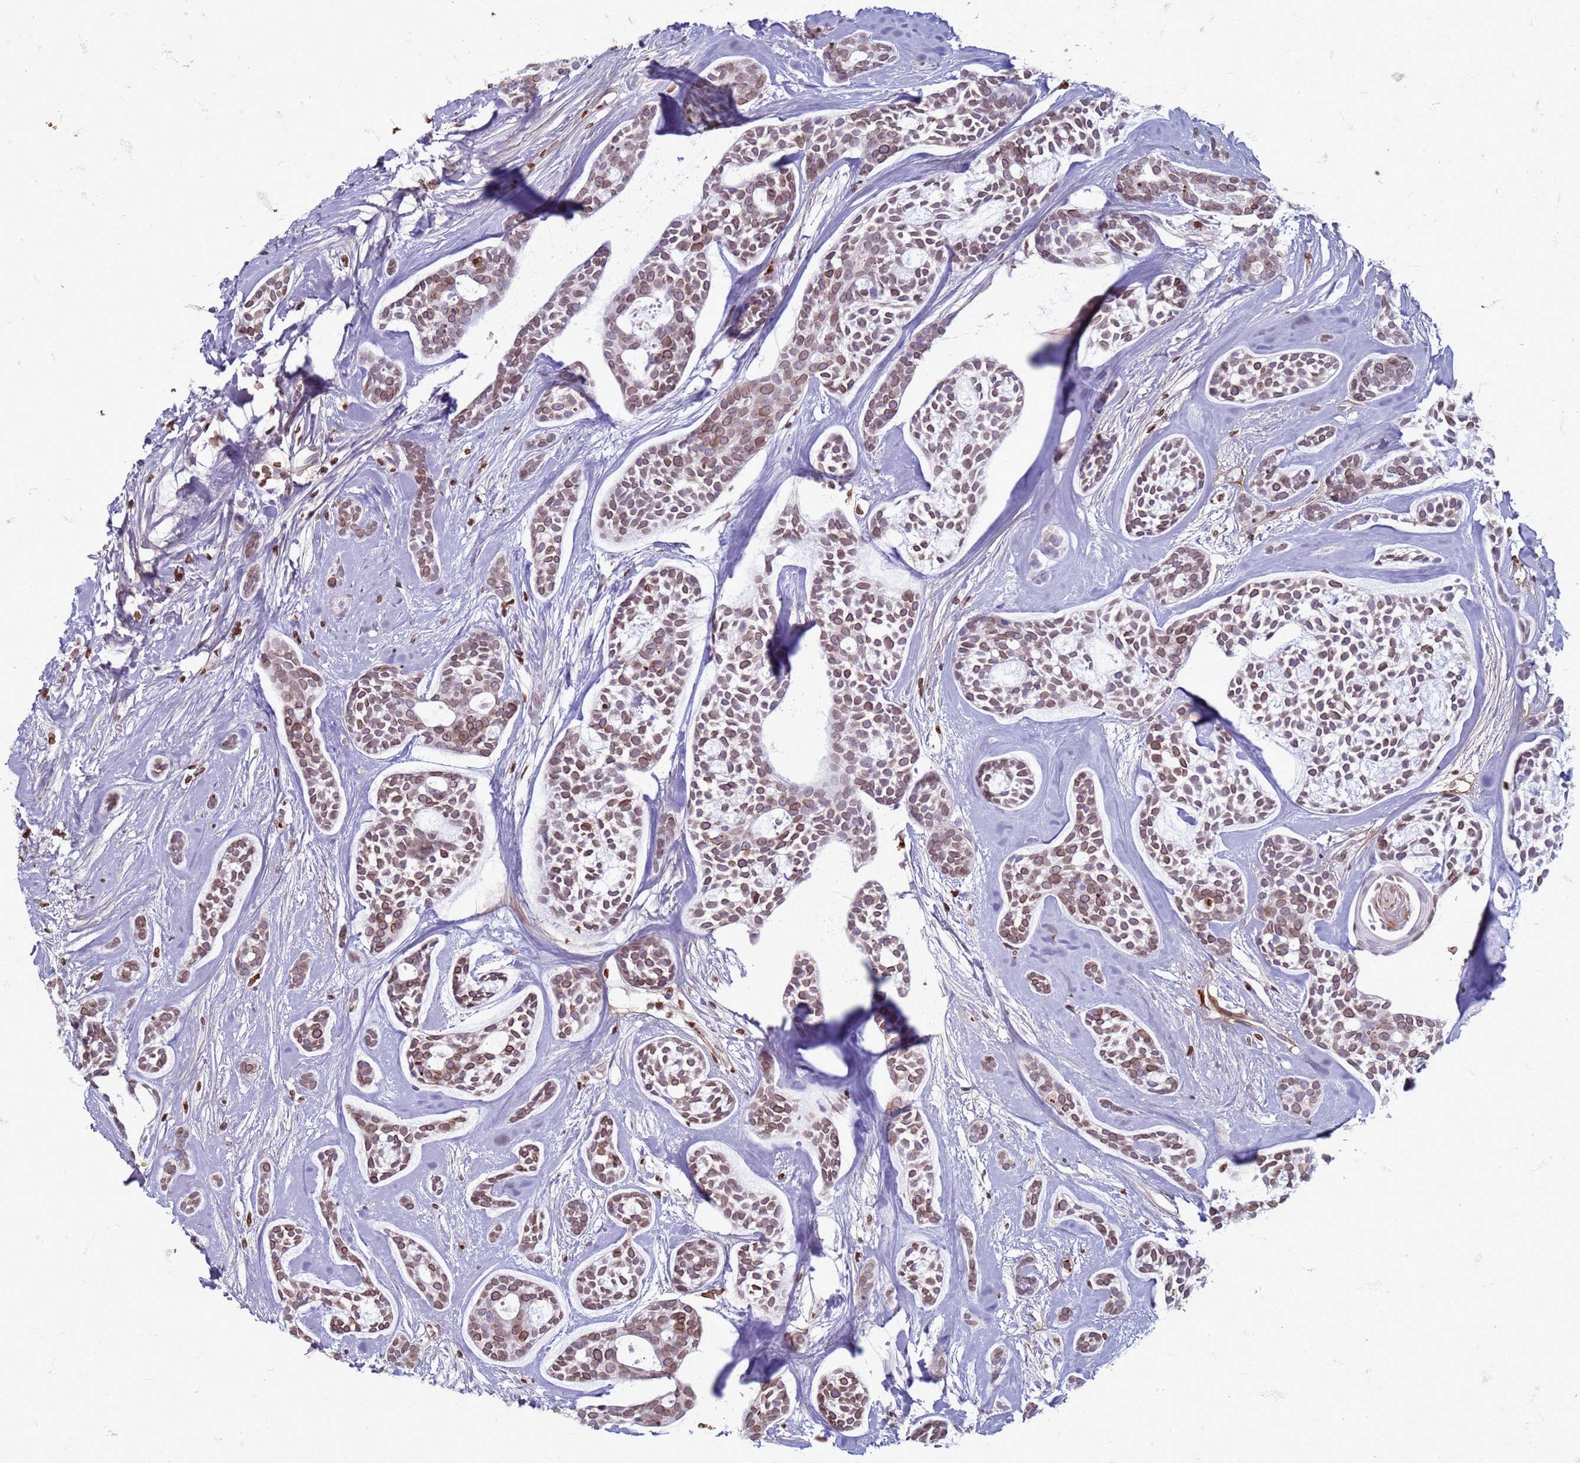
{"staining": {"intensity": "moderate", "quantity": ">75%", "location": "cytoplasmic/membranous,nuclear"}, "tissue": "head and neck cancer", "cell_type": "Tumor cells", "image_type": "cancer", "snomed": [{"axis": "morphology", "description": "Adenocarcinoma, NOS"}, {"axis": "topography", "description": "Subcutis"}, {"axis": "topography", "description": "Head-Neck"}], "caption": "A brown stain labels moderate cytoplasmic/membranous and nuclear positivity of a protein in head and neck adenocarcinoma tumor cells.", "gene": "METTL25B", "patient": {"sex": "female", "age": 73}}